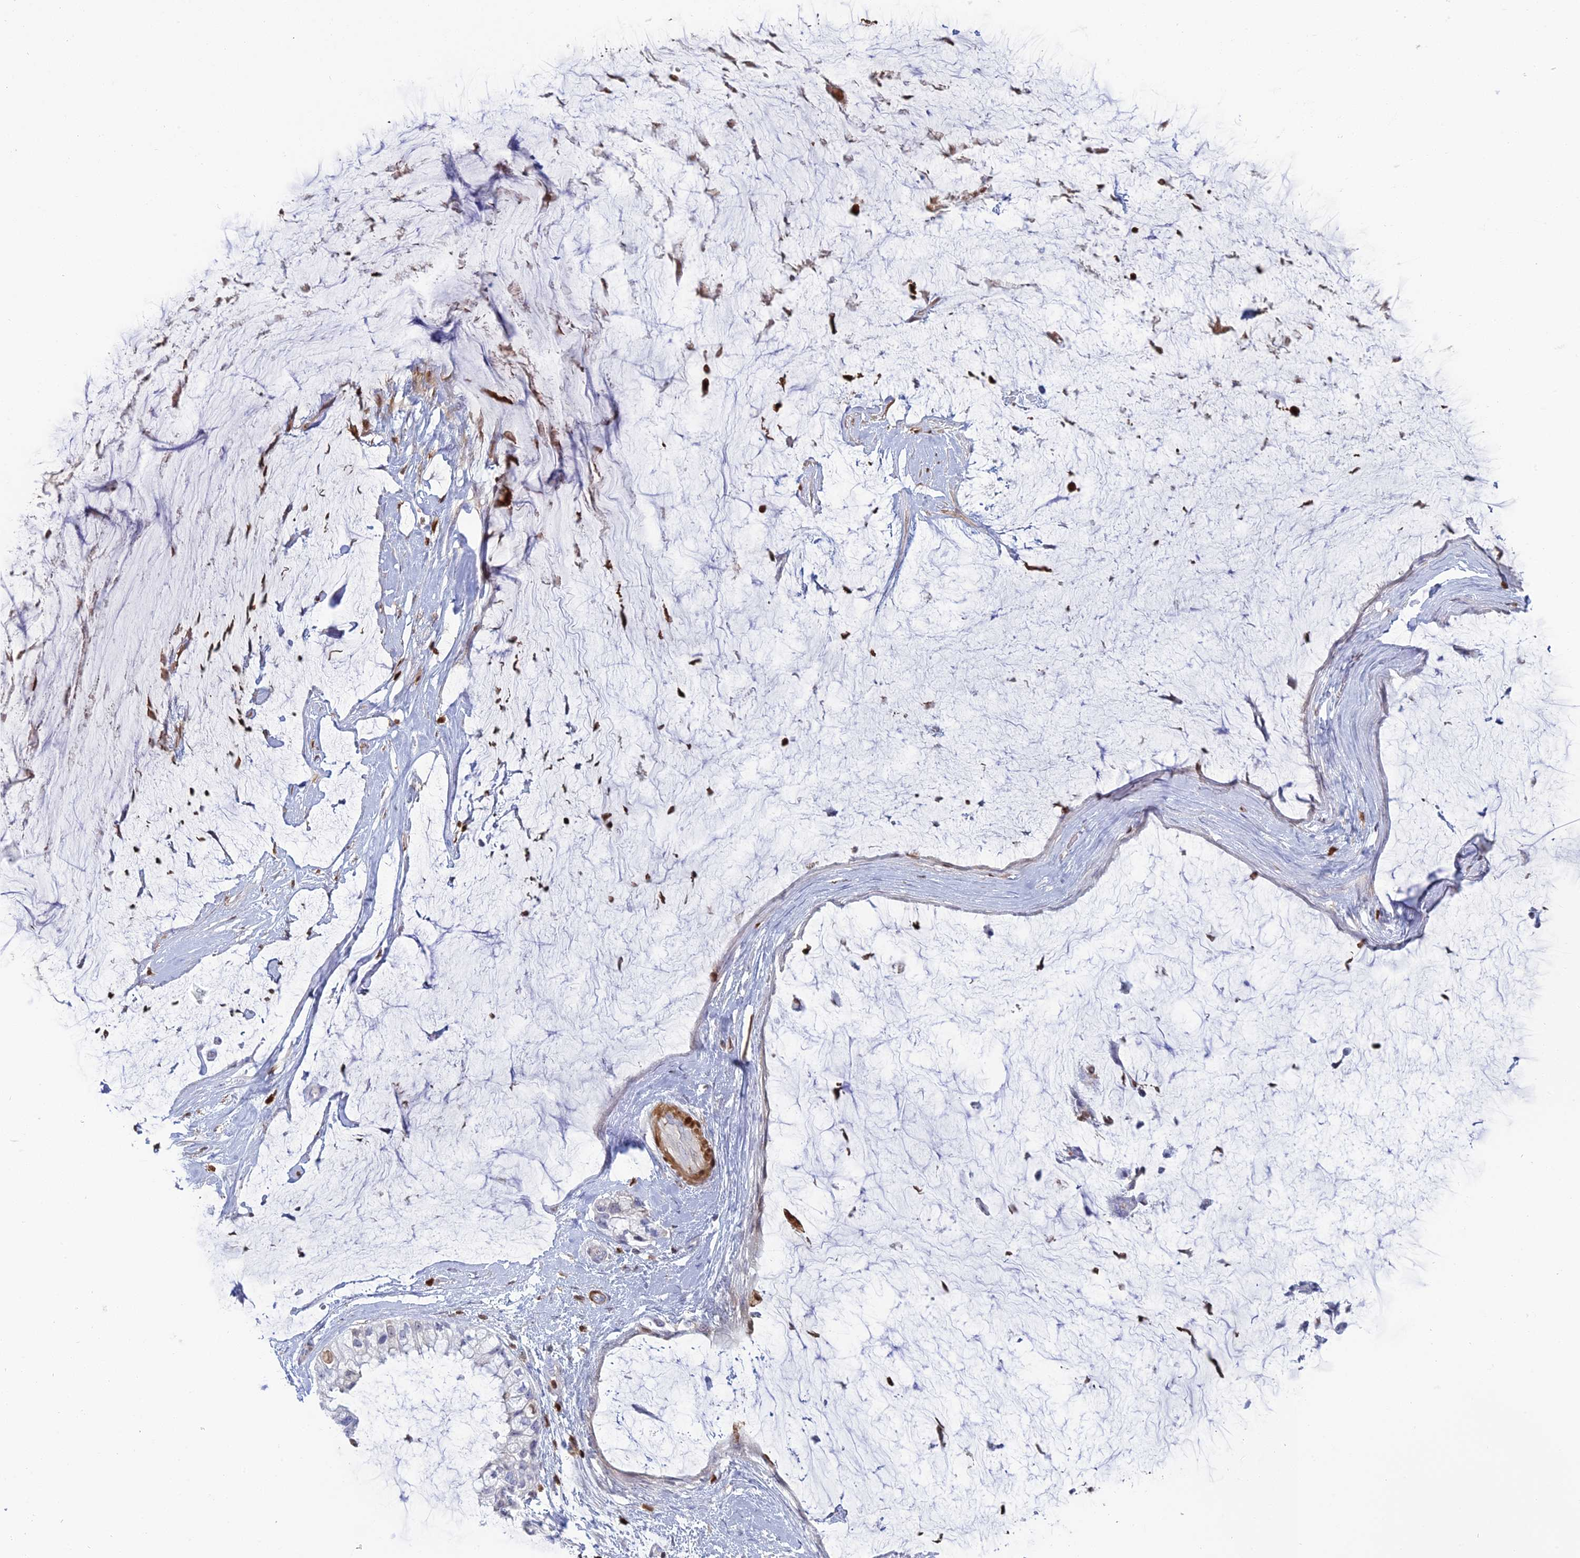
{"staining": {"intensity": "negative", "quantity": "none", "location": "none"}, "tissue": "ovarian cancer", "cell_type": "Tumor cells", "image_type": "cancer", "snomed": [{"axis": "morphology", "description": "Cystadenocarcinoma, mucinous, NOS"}, {"axis": "topography", "description": "Ovary"}], "caption": "This is an immunohistochemistry photomicrograph of mucinous cystadenocarcinoma (ovarian). There is no expression in tumor cells.", "gene": "PGBD4", "patient": {"sex": "female", "age": 39}}